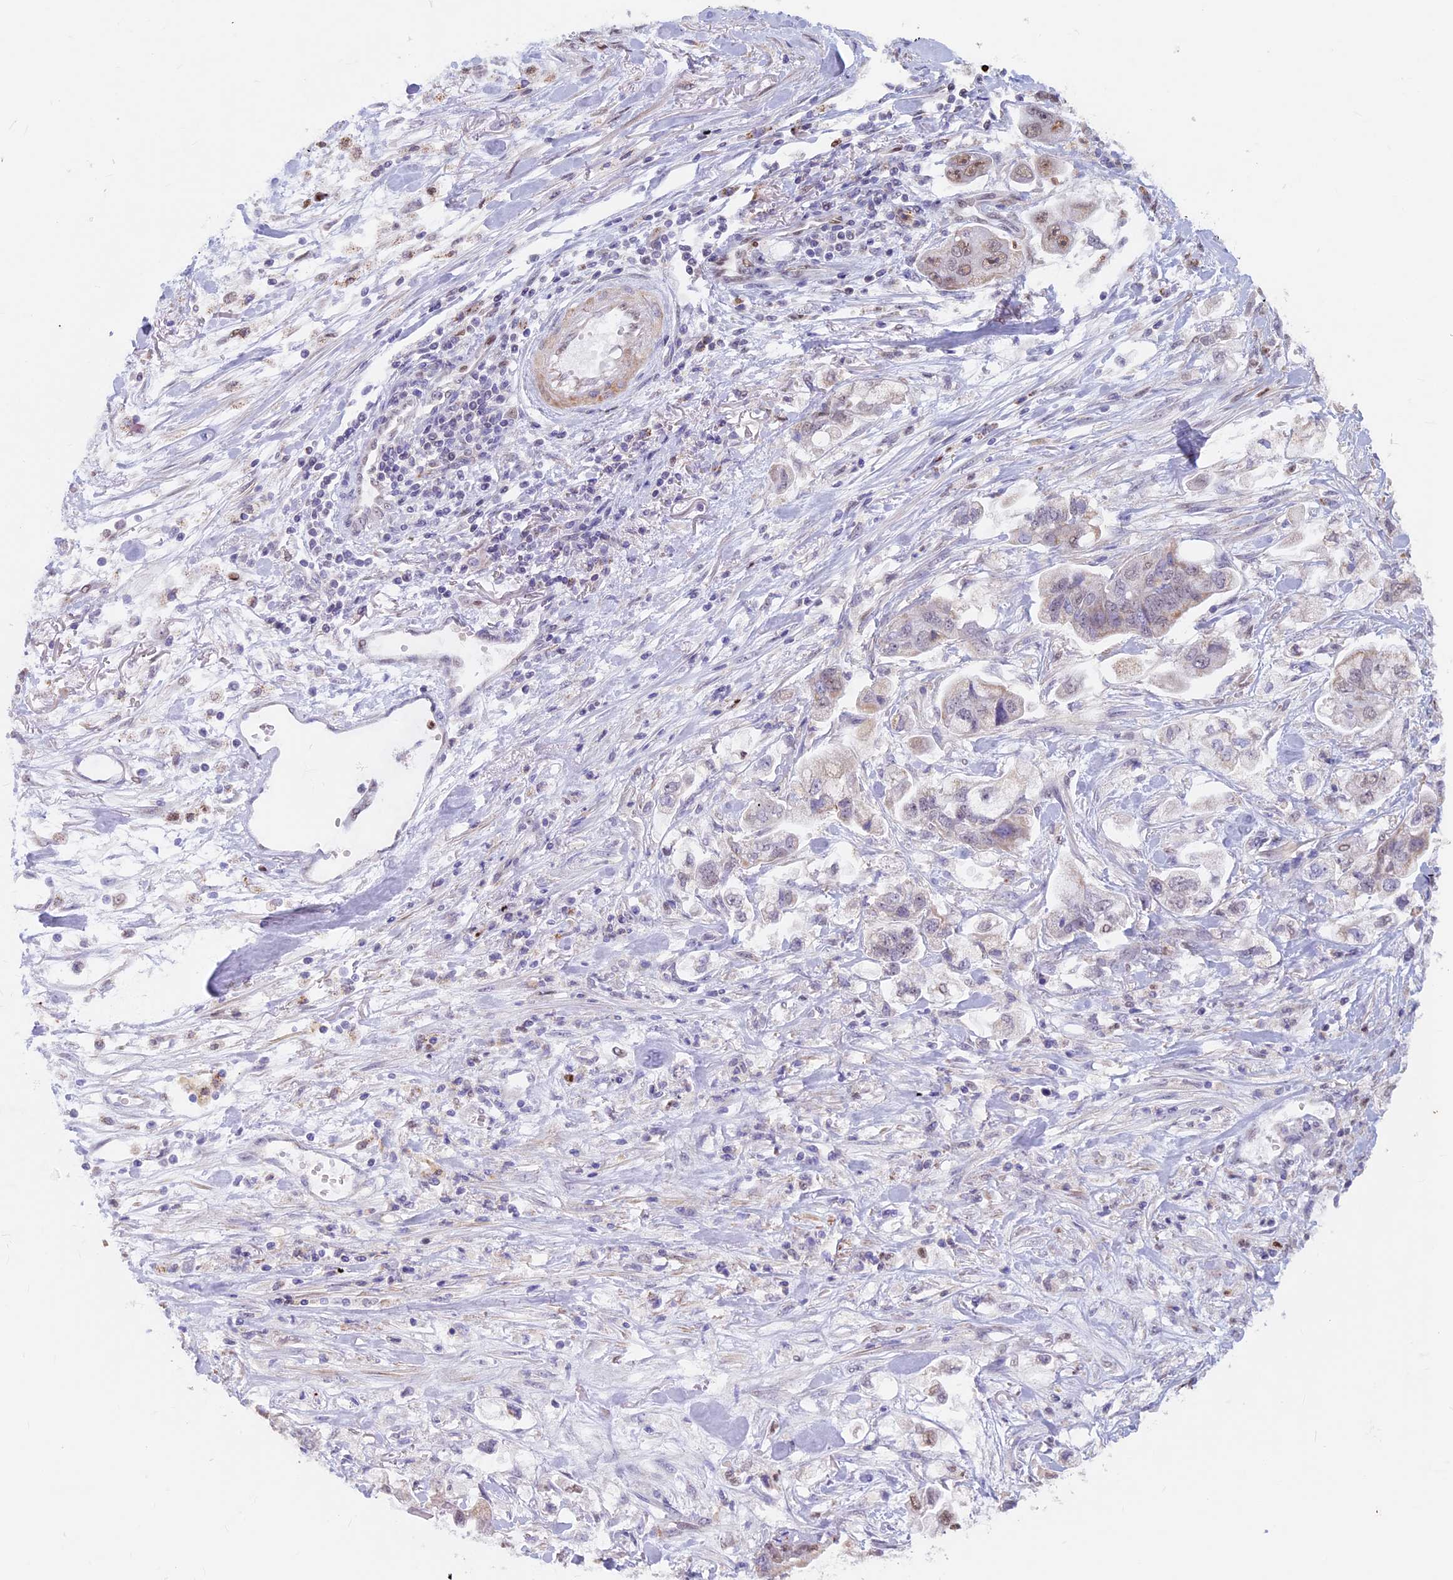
{"staining": {"intensity": "weak", "quantity": "<25%", "location": "nuclear"}, "tissue": "stomach cancer", "cell_type": "Tumor cells", "image_type": "cancer", "snomed": [{"axis": "morphology", "description": "Adenocarcinoma, NOS"}, {"axis": "topography", "description": "Stomach"}], "caption": "Immunohistochemical staining of stomach adenocarcinoma exhibits no significant staining in tumor cells.", "gene": "ACSS1", "patient": {"sex": "male", "age": 62}}